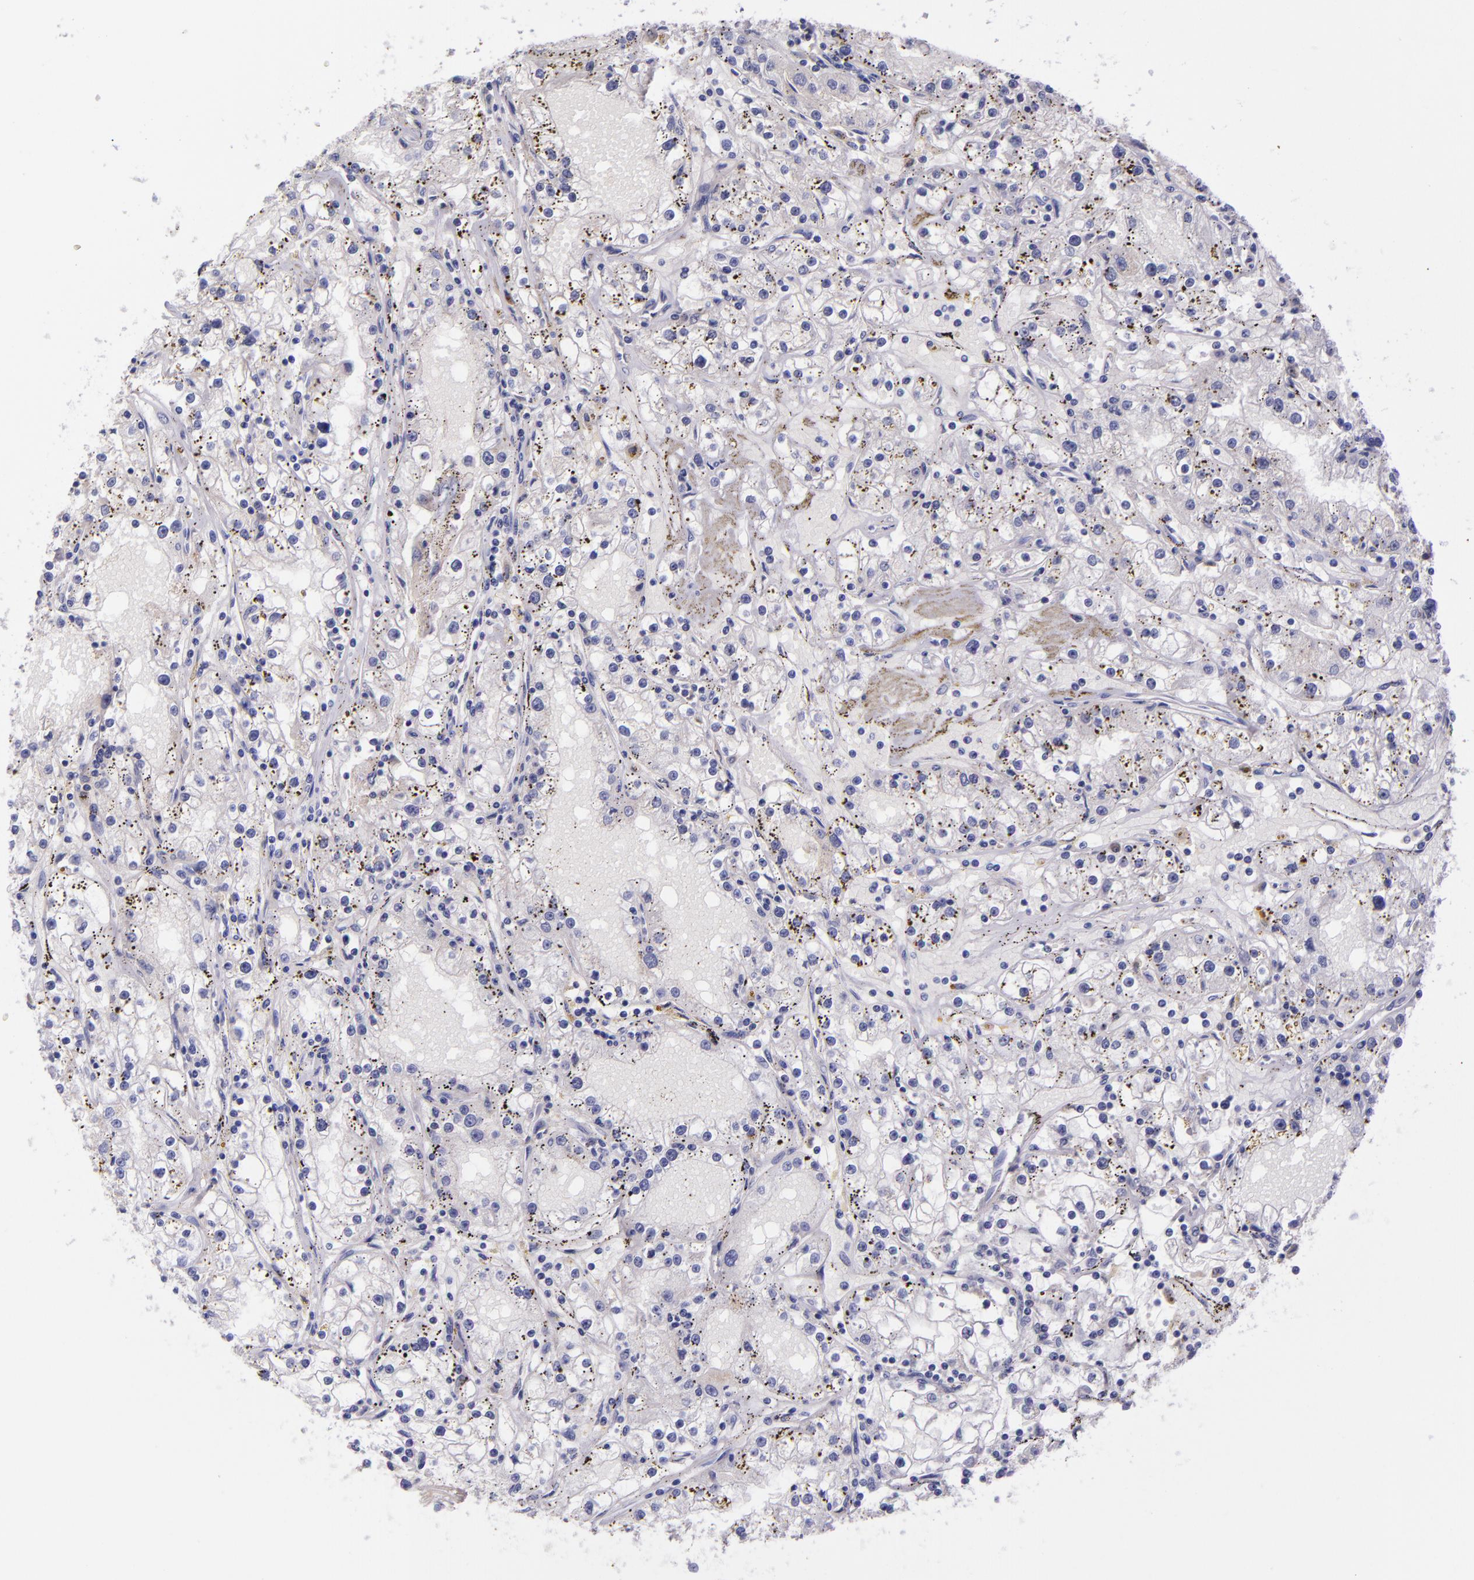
{"staining": {"intensity": "negative", "quantity": "none", "location": "none"}, "tissue": "renal cancer", "cell_type": "Tumor cells", "image_type": "cancer", "snomed": [{"axis": "morphology", "description": "Adenocarcinoma, NOS"}, {"axis": "topography", "description": "Kidney"}], "caption": "Adenocarcinoma (renal) was stained to show a protein in brown. There is no significant positivity in tumor cells.", "gene": "KNG1", "patient": {"sex": "male", "age": 56}}